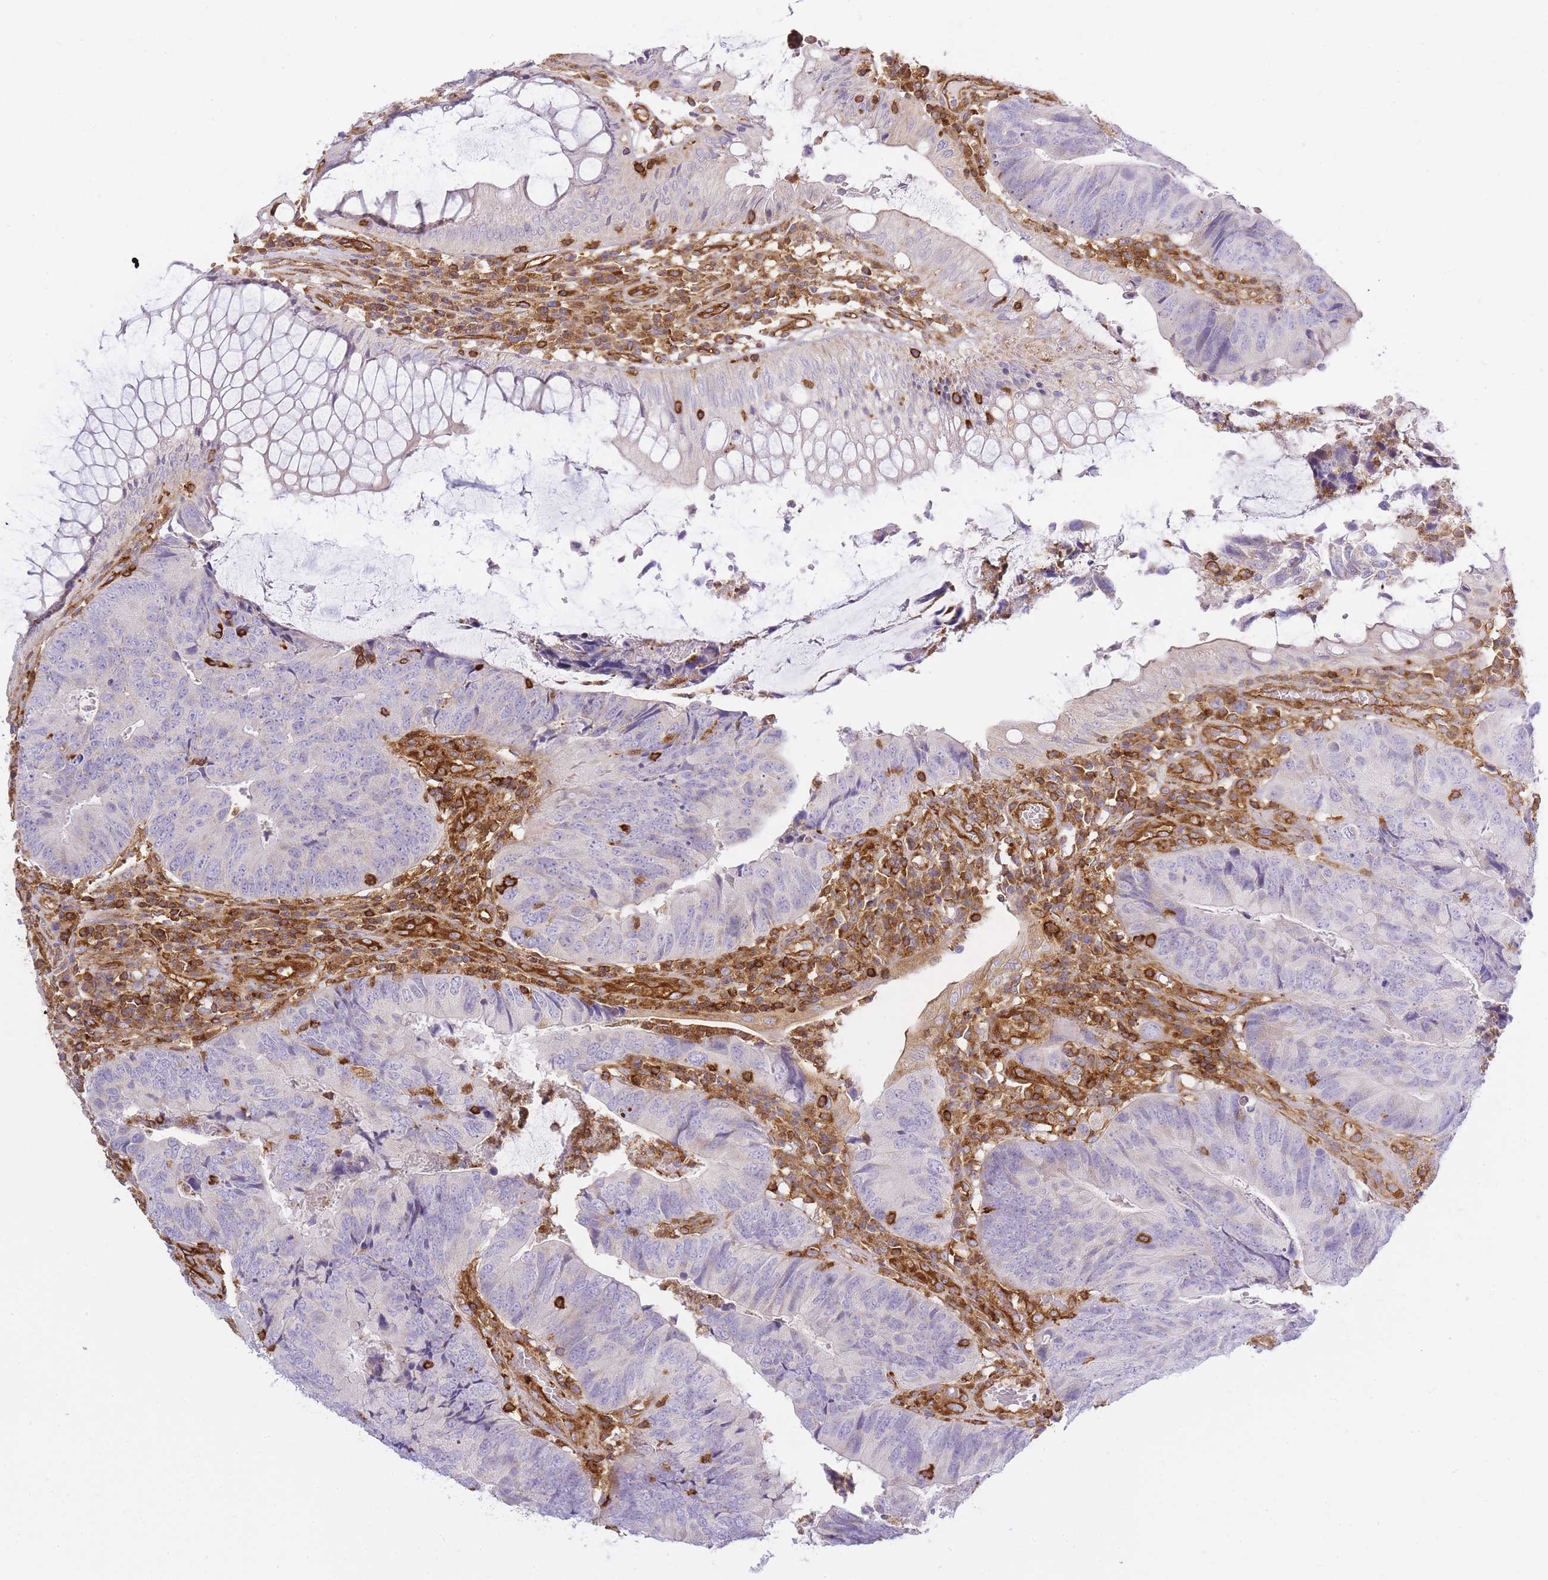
{"staining": {"intensity": "negative", "quantity": "none", "location": "none"}, "tissue": "colorectal cancer", "cell_type": "Tumor cells", "image_type": "cancer", "snomed": [{"axis": "morphology", "description": "Adenocarcinoma, NOS"}, {"axis": "topography", "description": "Colon"}], "caption": "There is no significant staining in tumor cells of colorectal cancer.", "gene": "MSN", "patient": {"sex": "female", "age": 67}}